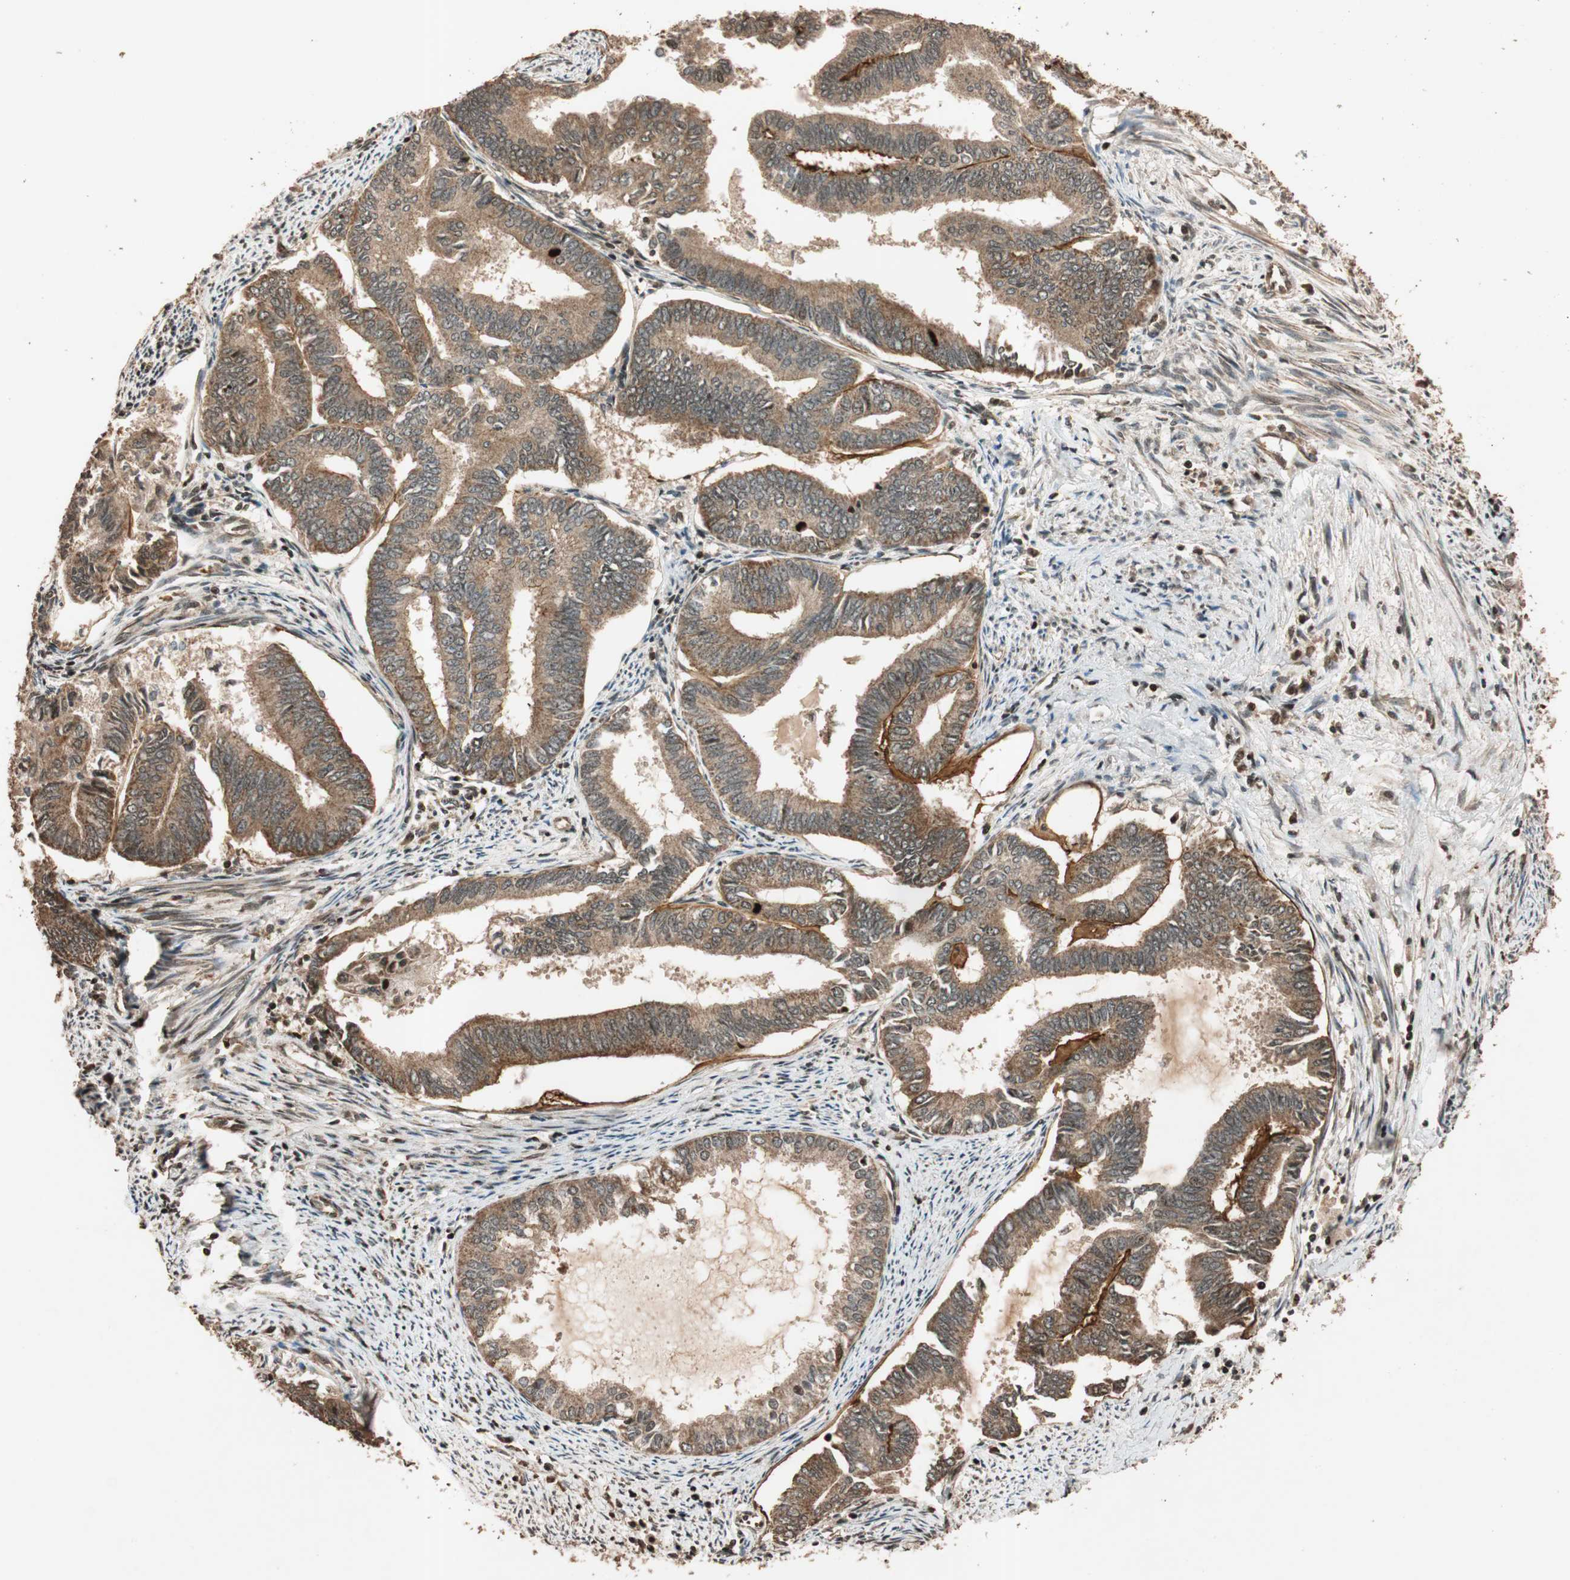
{"staining": {"intensity": "moderate", "quantity": ">75%", "location": "cytoplasmic/membranous"}, "tissue": "endometrial cancer", "cell_type": "Tumor cells", "image_type": "cancer", "snomed": [{"axis": "morphology", "description": "Adenocarcinoma, NOS"}, {"axis": "topography", "description": "Endometrium"}], "caption": "Endometrial adenocarcinoma stained for a protein (brown) shows moderate cytoplasmic/membranous positive expression in approximately >75% of tumor cells.", "gene": "ALKBH5", "patient": {"sex": "female", "age": 86}}